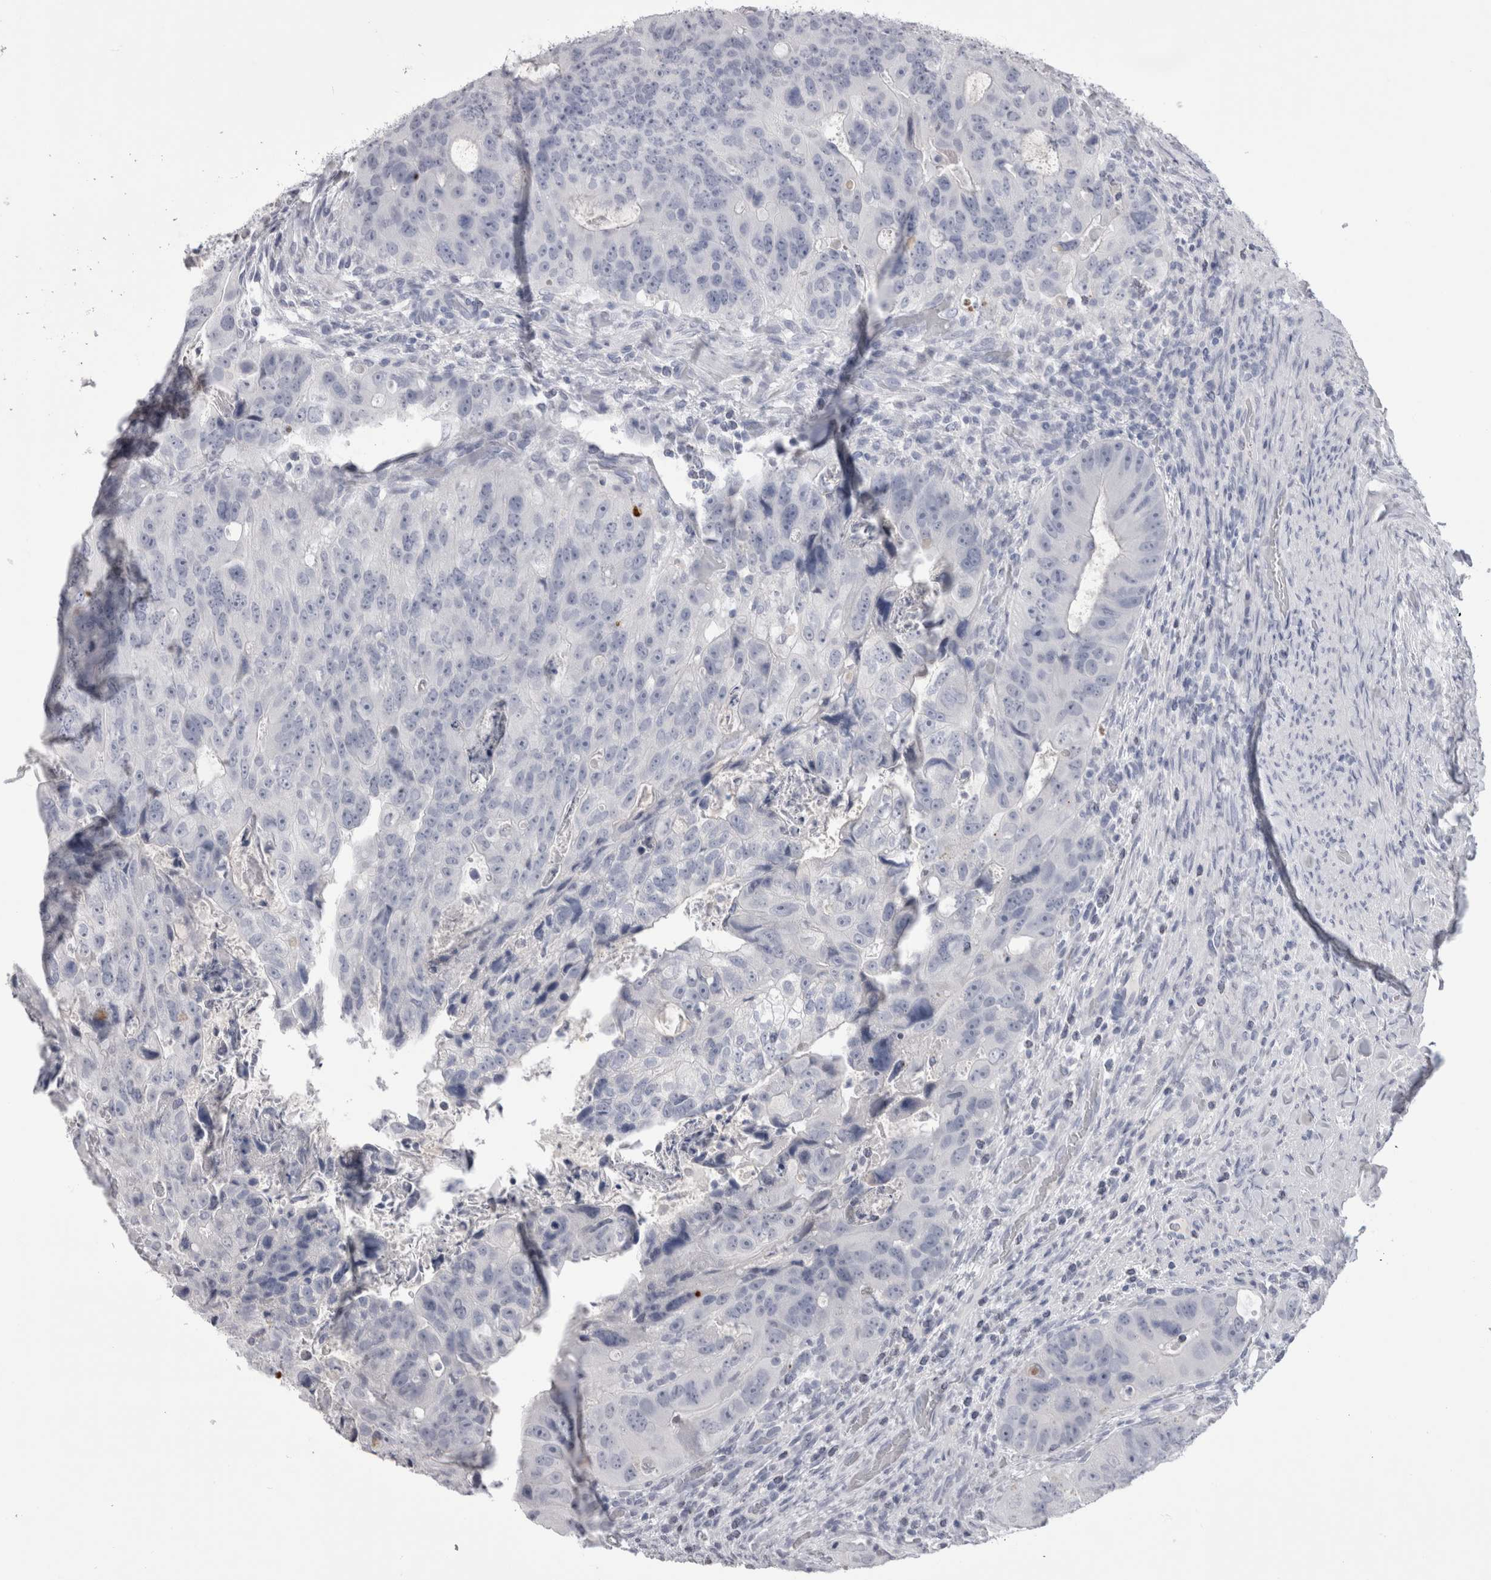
{"staining": {"intensity": "negative", "quantity": "none", "location": "none"}, "tissue": "colorectal cancer", "cell_type": "Tumor cells", "image_type": "cancer", "snomed": [{"axis": "morphology", "description": "Adenocarcinoma, NOS"}, {"axis": "topography", "description": "Rectum"}], "caption": "An image of colorectal cancer (adenocarcinoma) stained for a protein reveals no brown staining in tumor cells. Nuclei are stained in blue.", "gene": "ADAM2", "patient": {"sex": "male", "age": 59}}